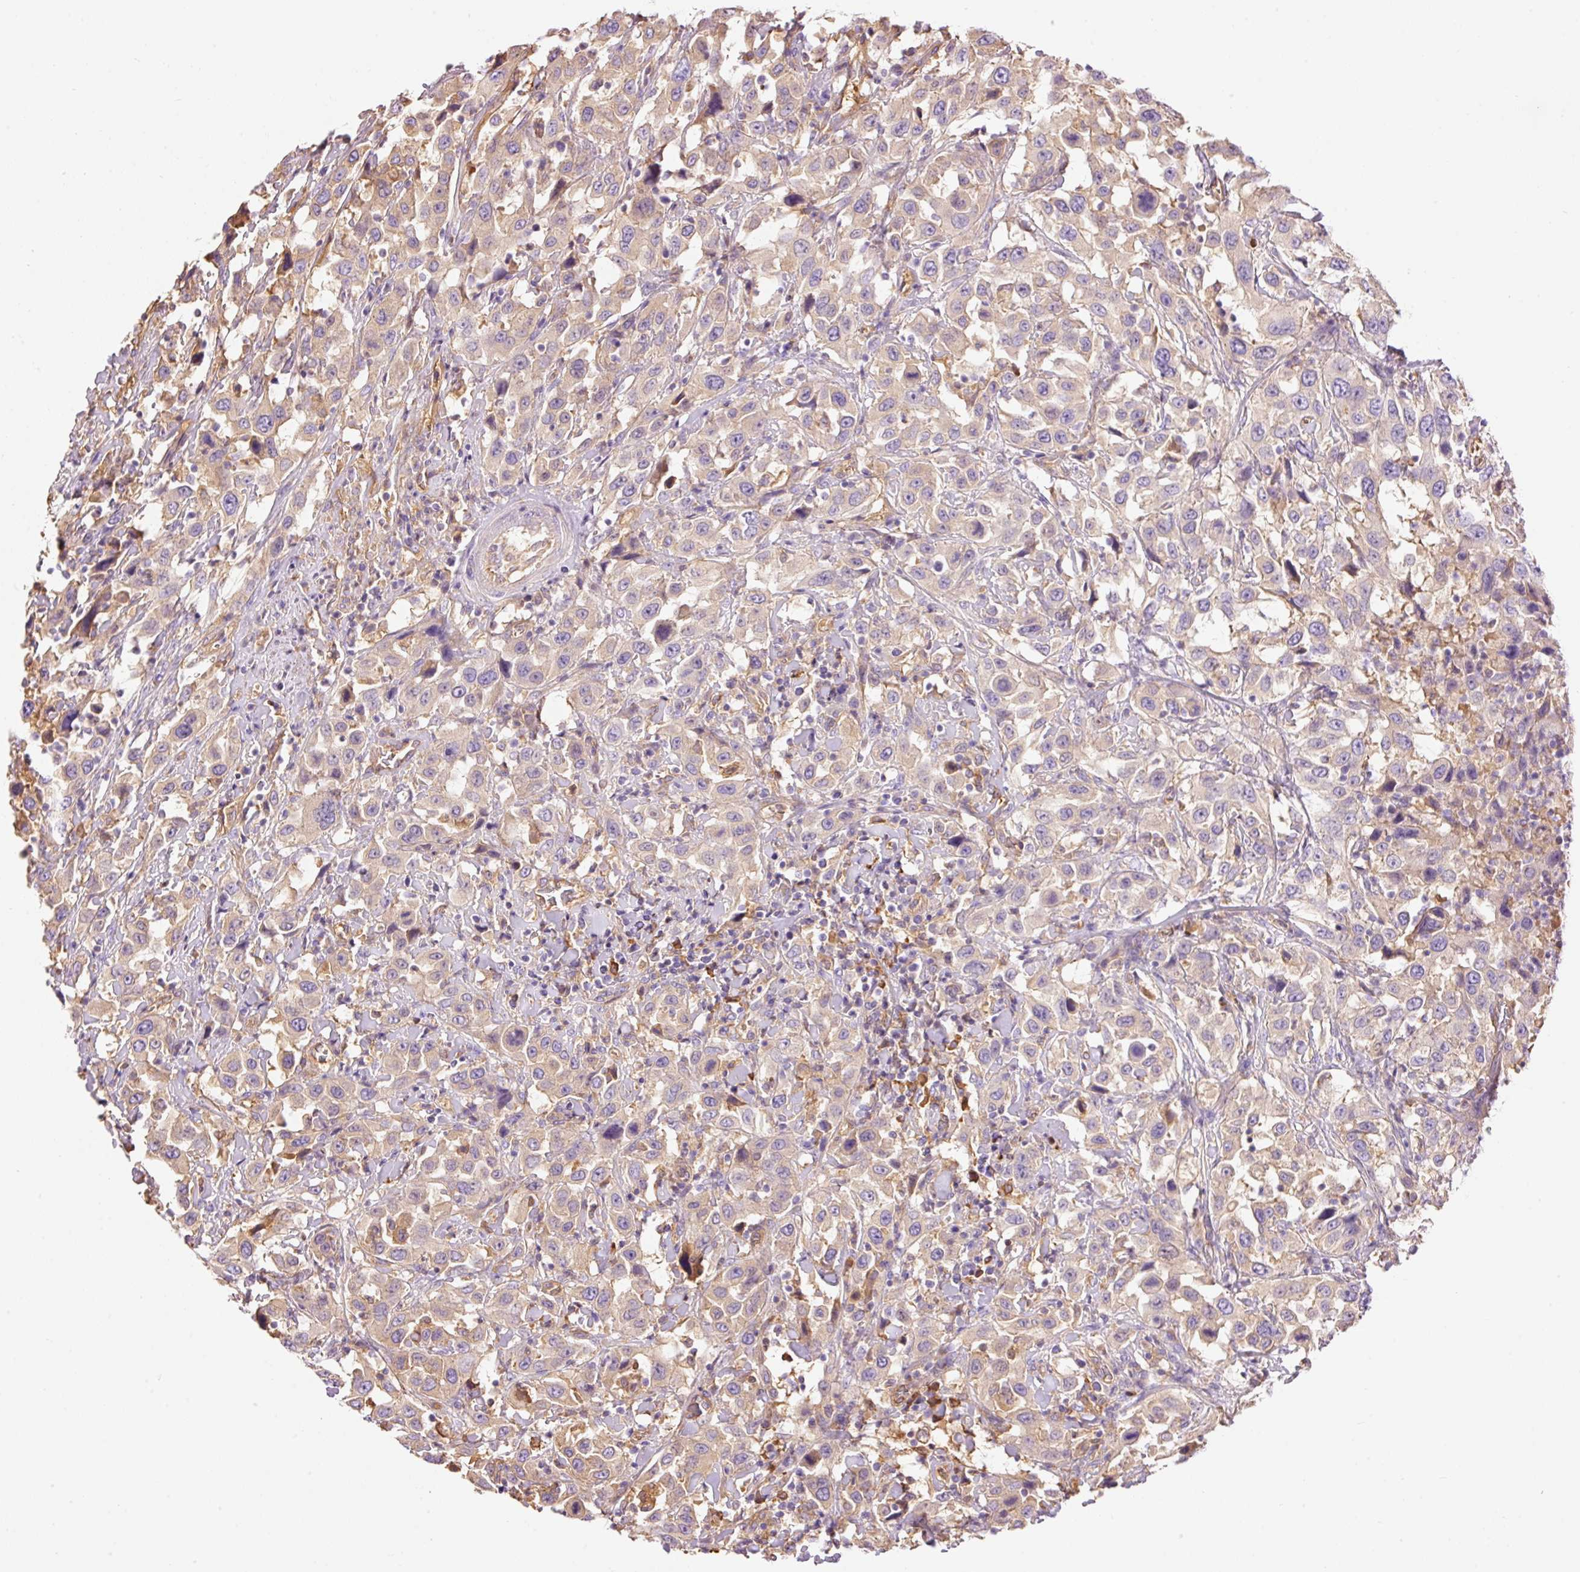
{"staining": {"intensity": "weak", "quantity": "<25%", "location": "cytoplasmic/membranous"}, "tissue": "urothelial cancer", "cell_type": "Tumor cells", "image_type": "cancer", "snomed": [{"axis": "morphology", "description": "Urothelial carcinoma, High grade"}, {"axis": "topography", "description": "Urinary bladder"}], "caption": "A high-resolution image shows immunohistochemistry (IHC) staining of urothelial cancer, which reveals no significant staining in tumor cells. The staining is performed using DAB (3,3'-diaminobenzidine) brown chromogen with nuclei counter-stained in using hematoxylin.", "gene": "IL10RB", "patient": {"sex": "male", "age": 61}}